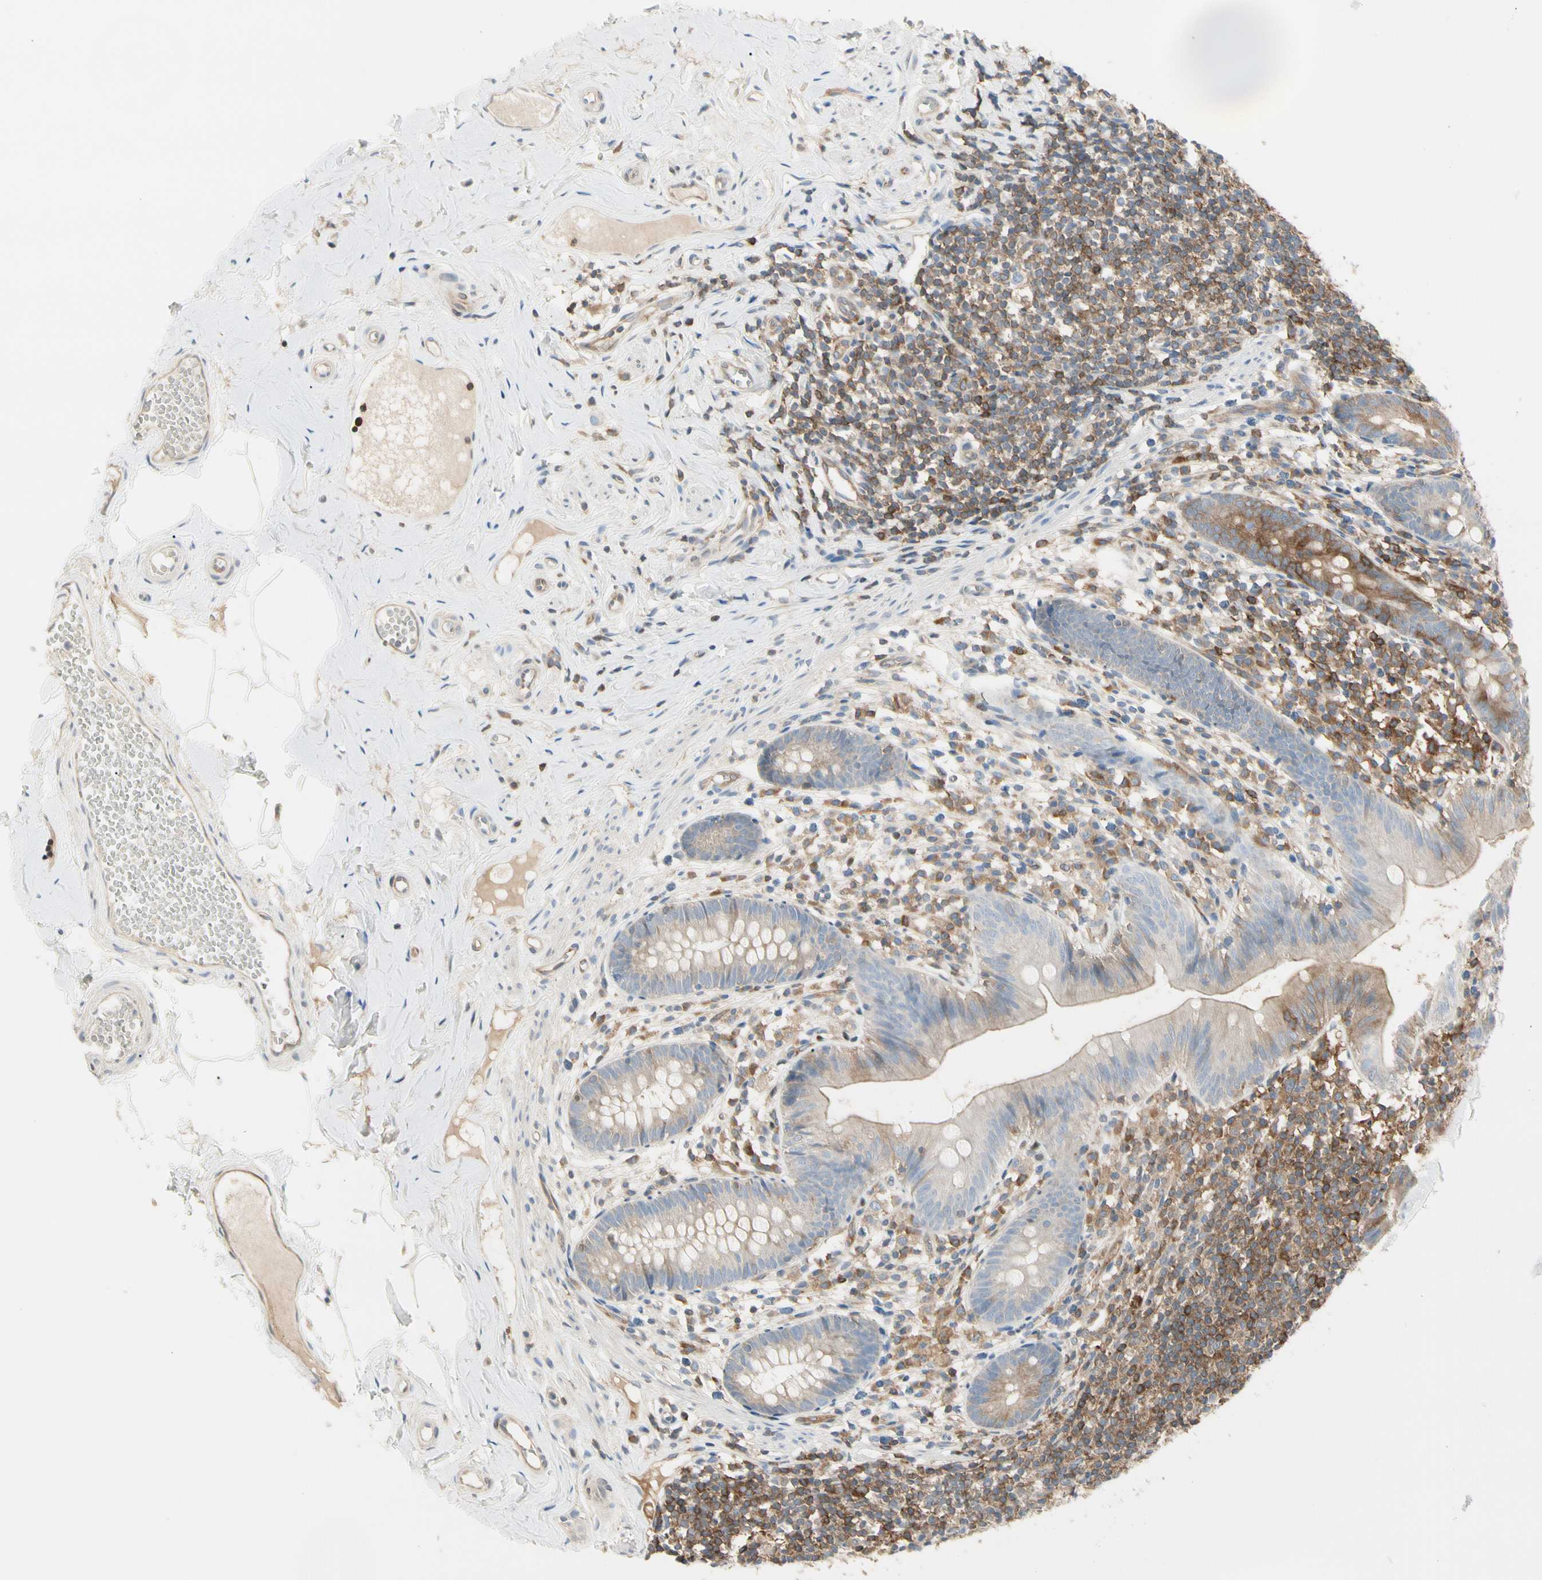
{"staining": {"intensity": "moderate", "quantity": ">75%", "location": "cytoplasmic/membranous"}, "tissue": "appendix", "cell_type": "Glandular cells", "image_type": "normal", "snomed": [{"axis": "morphology", "description": "Normal tissue, NOS"}, {"axis": "topography", "description": "Appendix"}], "caption": "Appendix stained with immunohistochemistry shows moderate cytoplasmic/membranous staining in about >75% of glandular cells.", "gene": "NFKB2", "patient": {"sex": "male", "age": 52}}